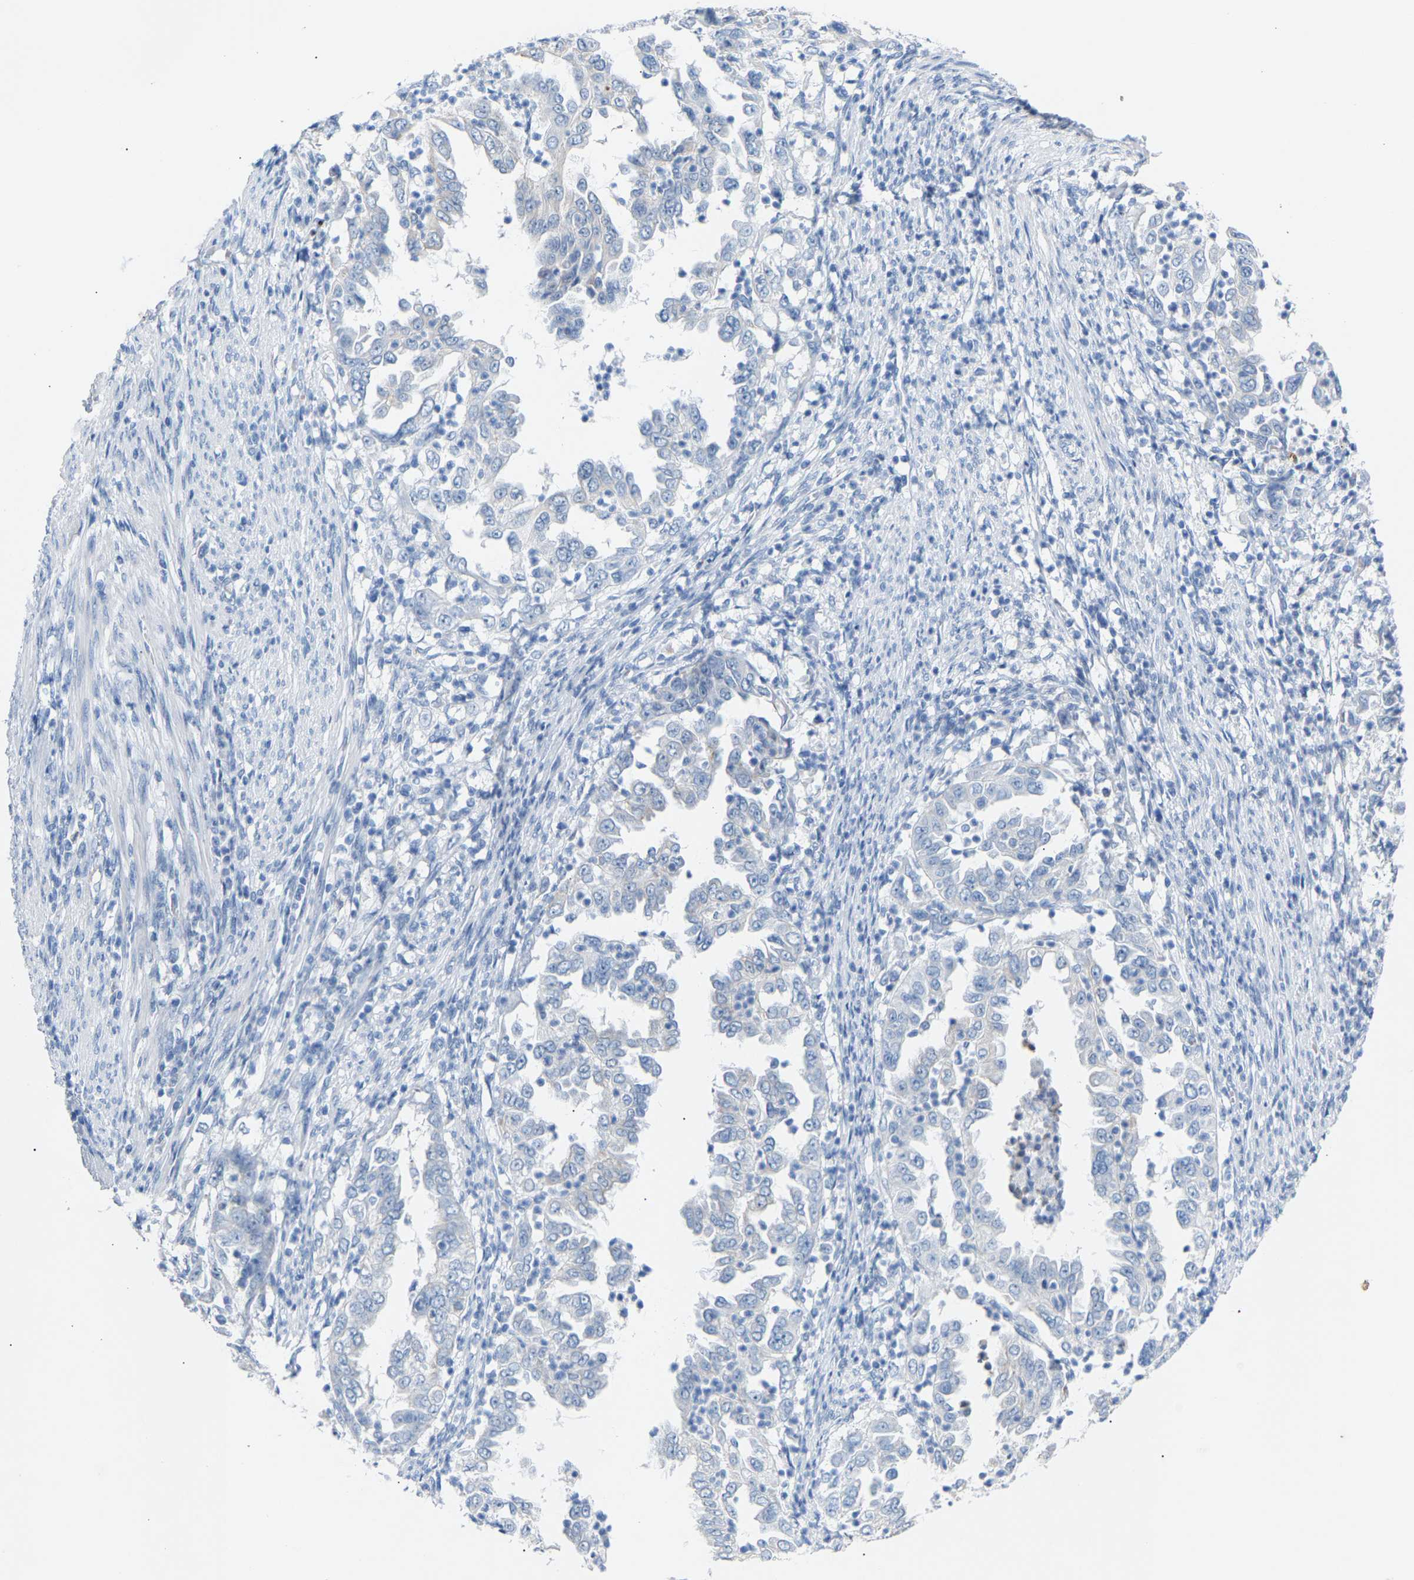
{"staining": {"intensity": "negative", "quantity": "none", "location": "none"}, "tissue": "endometrial cancer", "cell_type": "Tumor cells", "image_type": "cancer", "snomed": [{"axis": "morphology", "description": "Adenocarcinoma, NOS"}, {"axis": "topography", "description": "Endometrium"}], "caption": "A micrograph of endometrial cancer stained for a protein exhibits no brown staining in tumor cells.", "gene": "PEX1", "patient": {"sex": "female", "age": 85}}